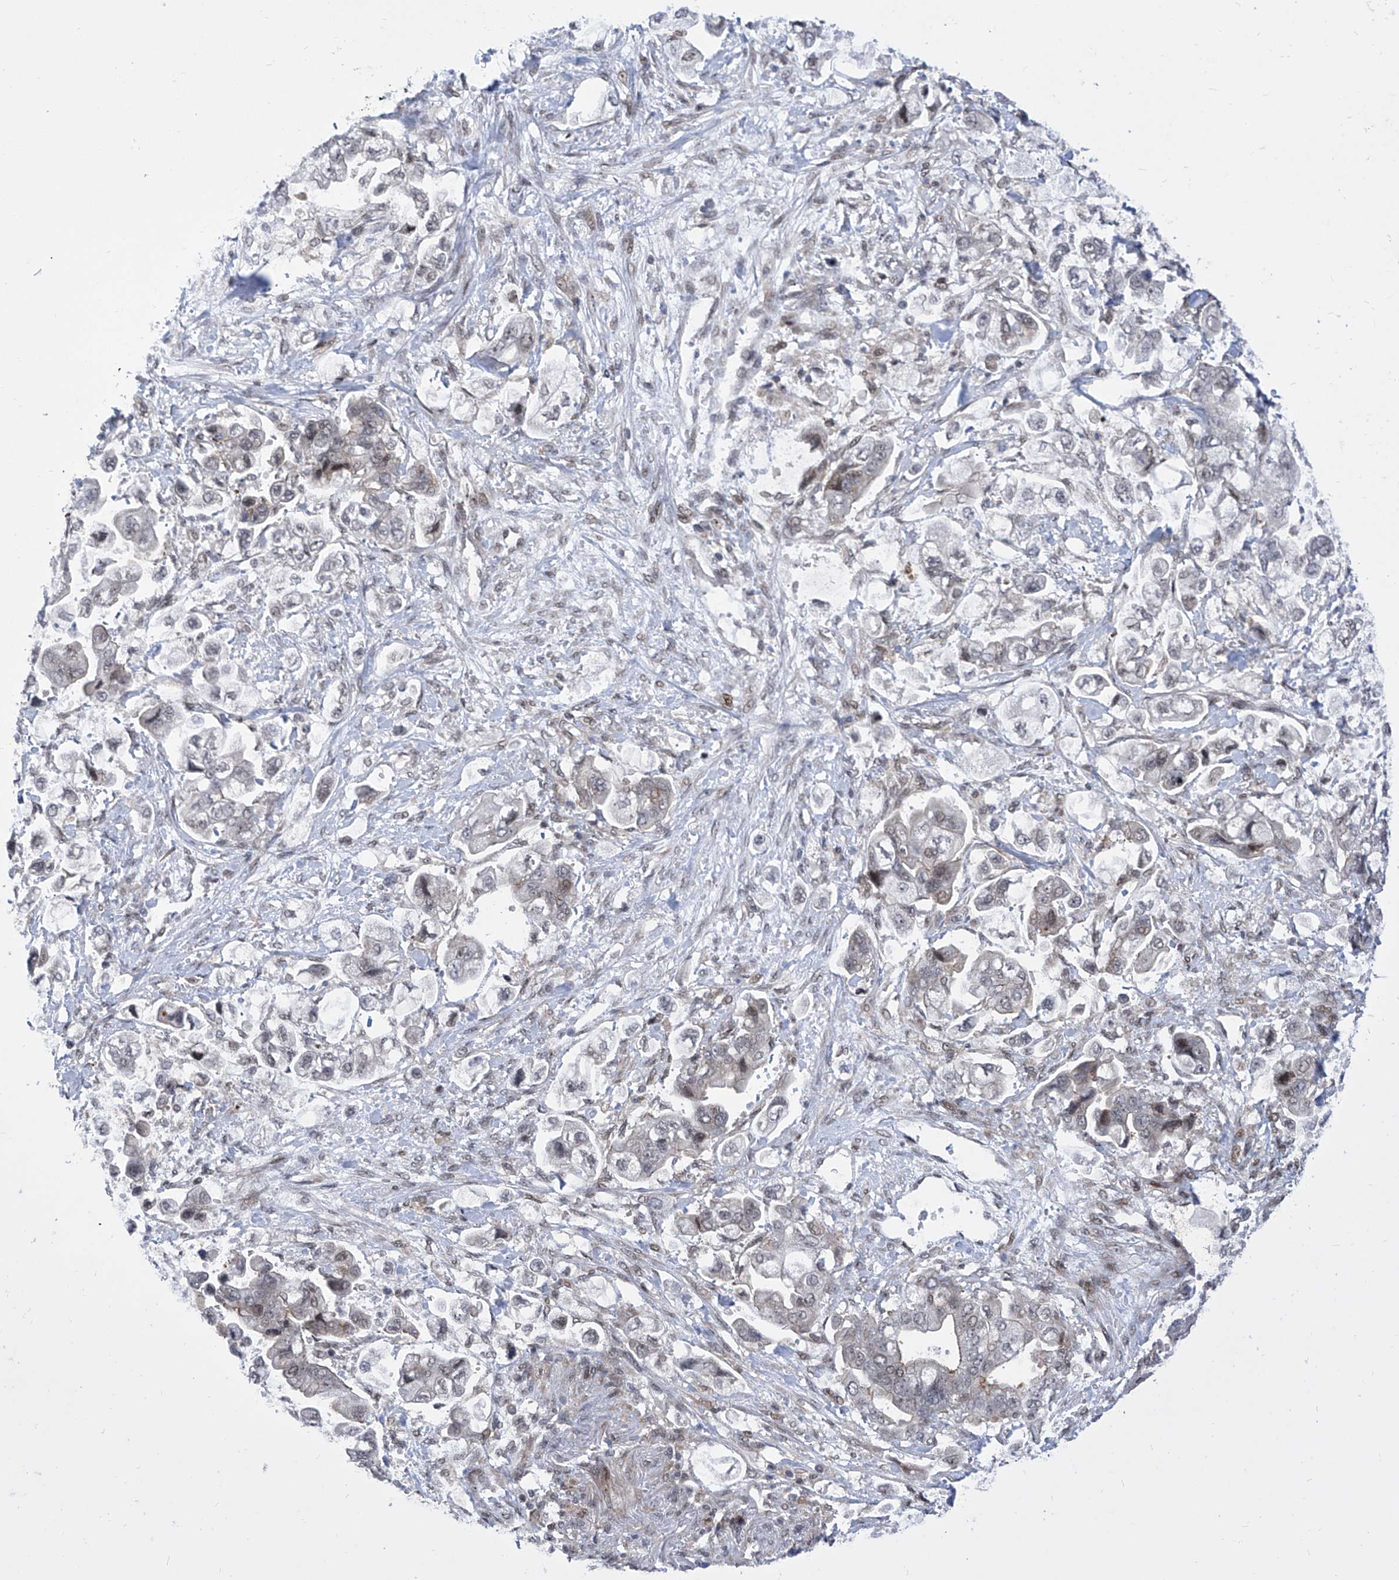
{"staining": {"intensity": "negative", "quantity": "none", "location": "none"}, "tissue": "stomach cancer", "cell_type": "Tumor cells", "image_type": "cancer", "snomed": [{"axis": "morphology", "description": "Adenocarcinoma, NOS"}, {"axis": "topography", "description": "Stomach"}], "caption": "Protein analysis of stomach cancer shows no significant staining in tumor cells.", "gene": "CEP290", "patient": {"sex": "male", "age": 62}}